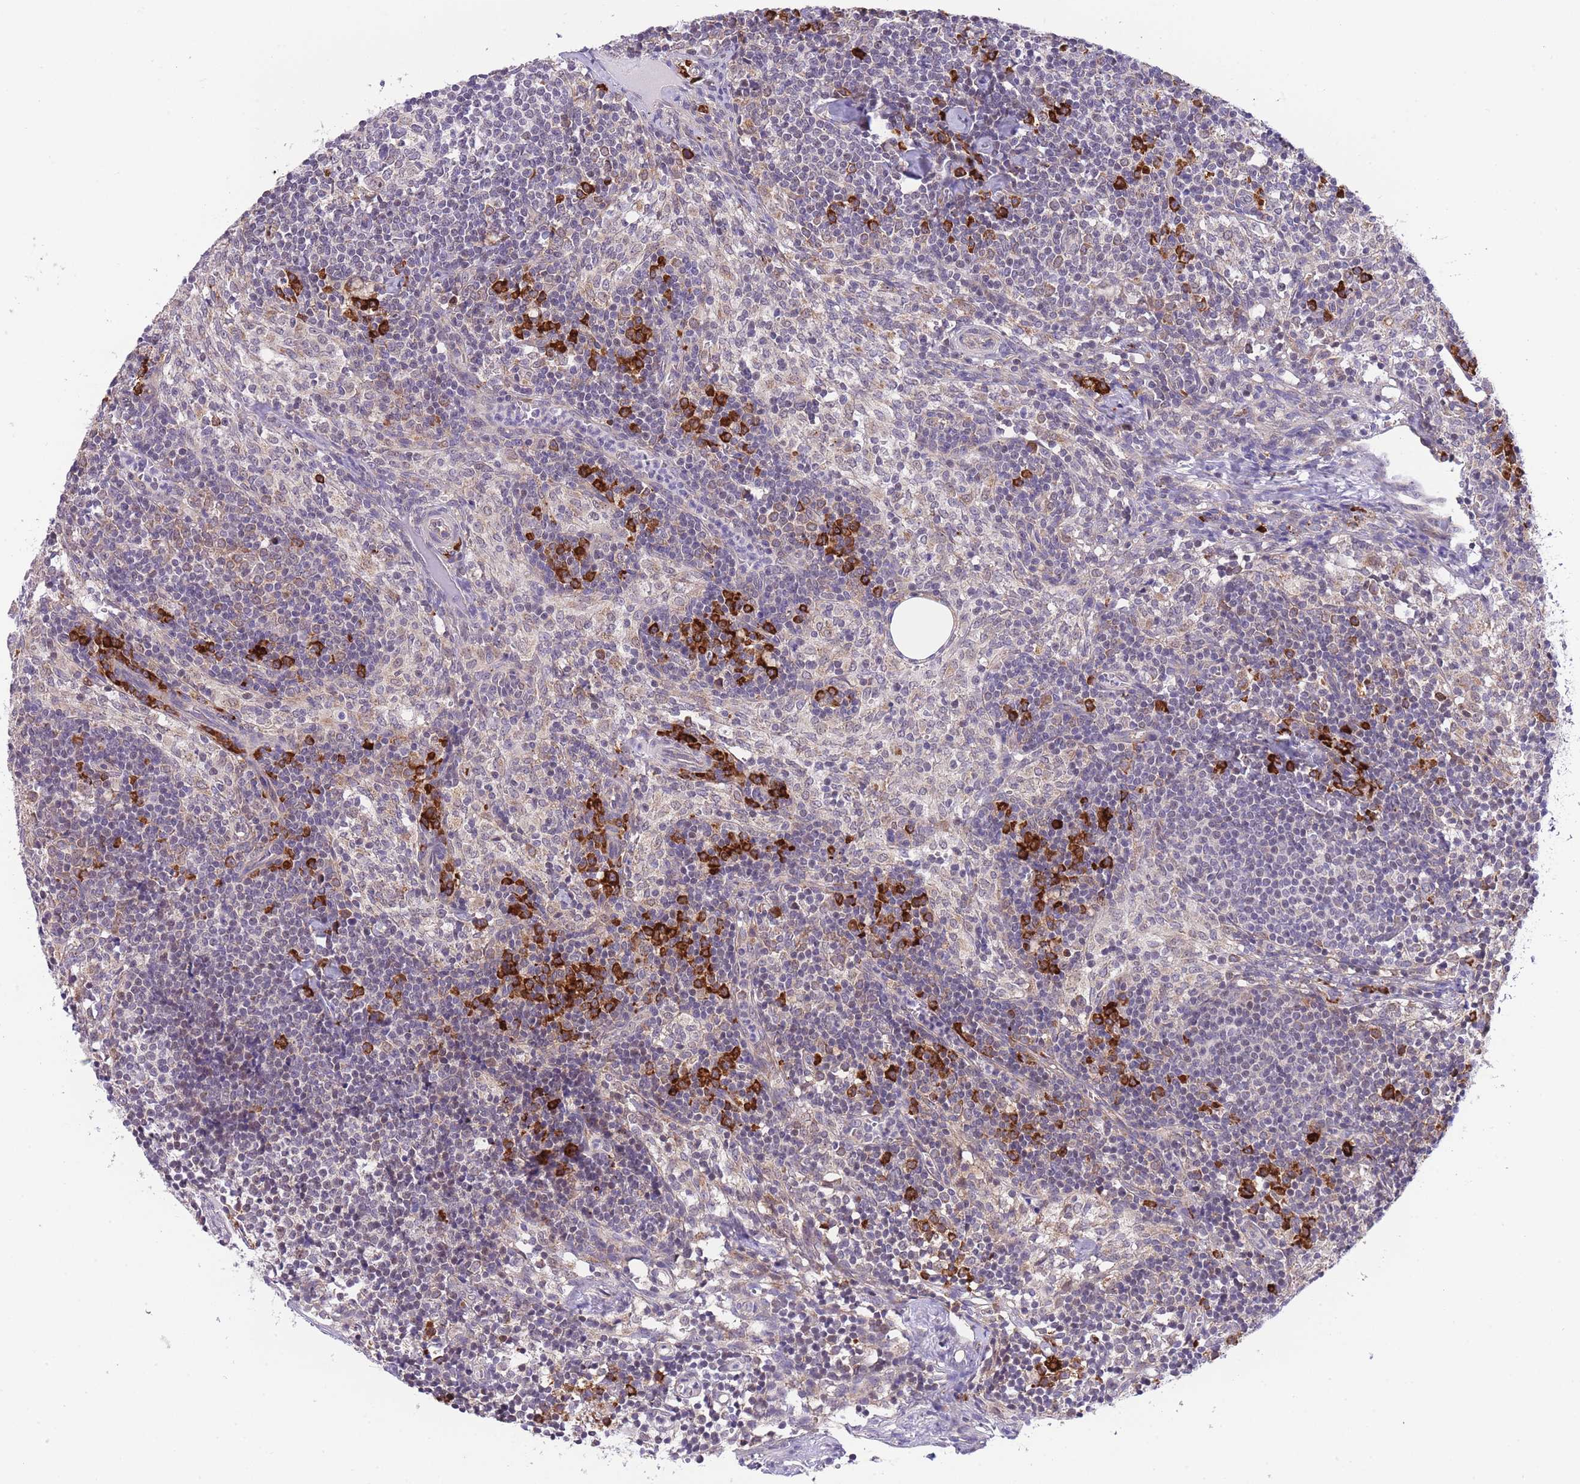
{"staining": {"intensity": "strong", "quantity": "<25%", "location": "cytoplasmic/membranous"}, "tissue": "lymph node", "cell_type": "Germinal center cells", "image_type": "normal", "snomed": [{"axis": "morphology", "description": "Normal tissue, NOS"}, {"axis": "topography", "description": "Lymph node"}], "caption": "The immunohistochemical stain highlights strong cytoplasmic/membranous expression in germinal center cells of normal lymph node. The staining was performed using DAB, with brown indicating positive protein expression. Nuclei are stained blue with hematoxylin.", "gene": "EXOSC8", "patient": {"sex": "female", "age": 30}}